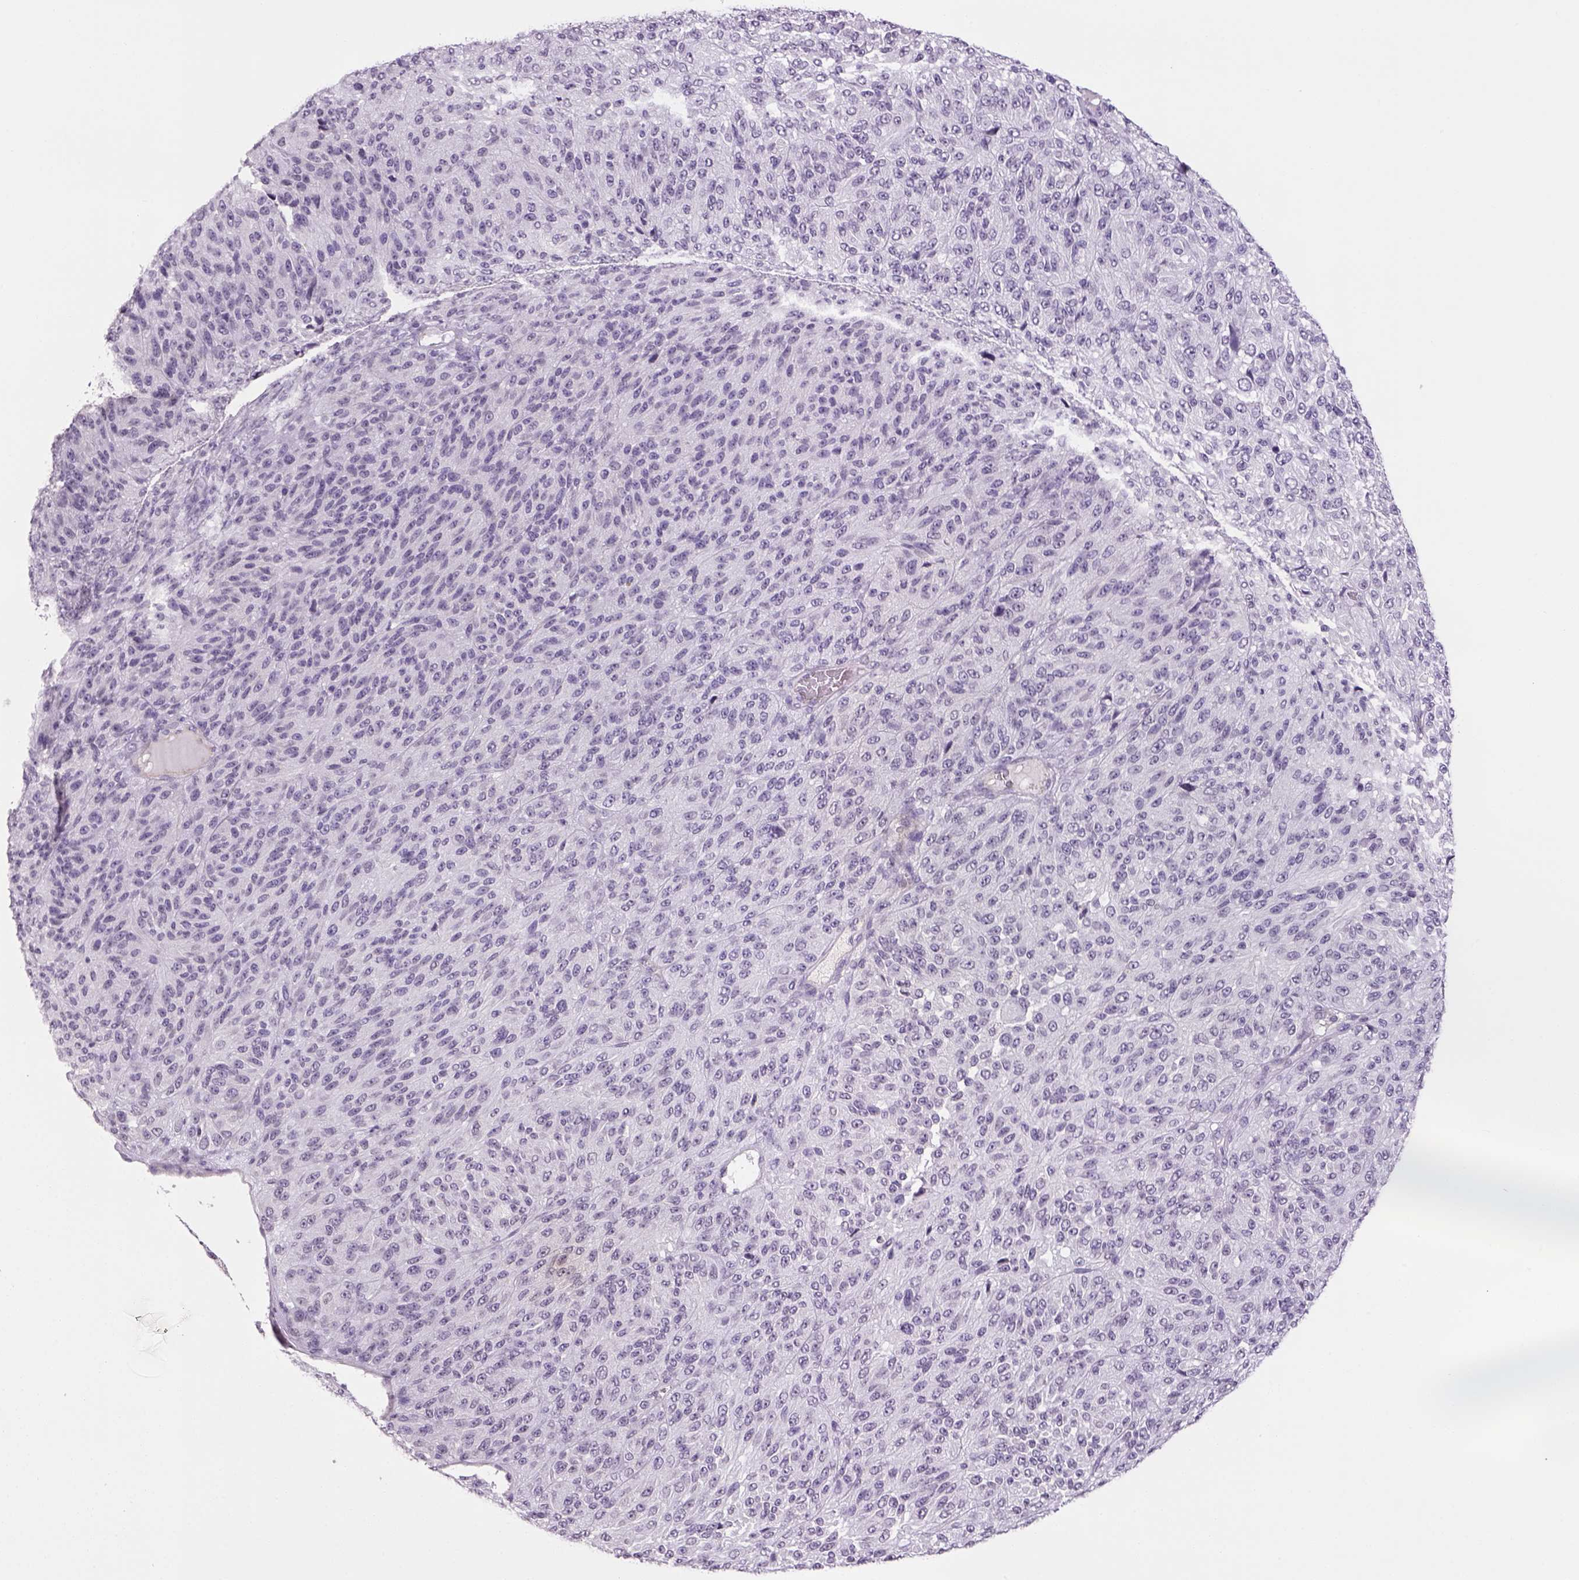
{"staining": {"intensity": "negative", "quantity": "none", "location": "none"}, "tissue": "melanoma", "cell_type": "Tumor cells", "image_type": "cancer", "snomed": [{"axis": "morphology", "description": "Malignant melanoma, Metastatic site"}, {"axis": "topography", "description": "Brain"}], "caption": "Tumor cells are negative for brown protein staining in melanoma.", "gene": "PRRT1", "patient": {"sex": "female", "age": 56}}